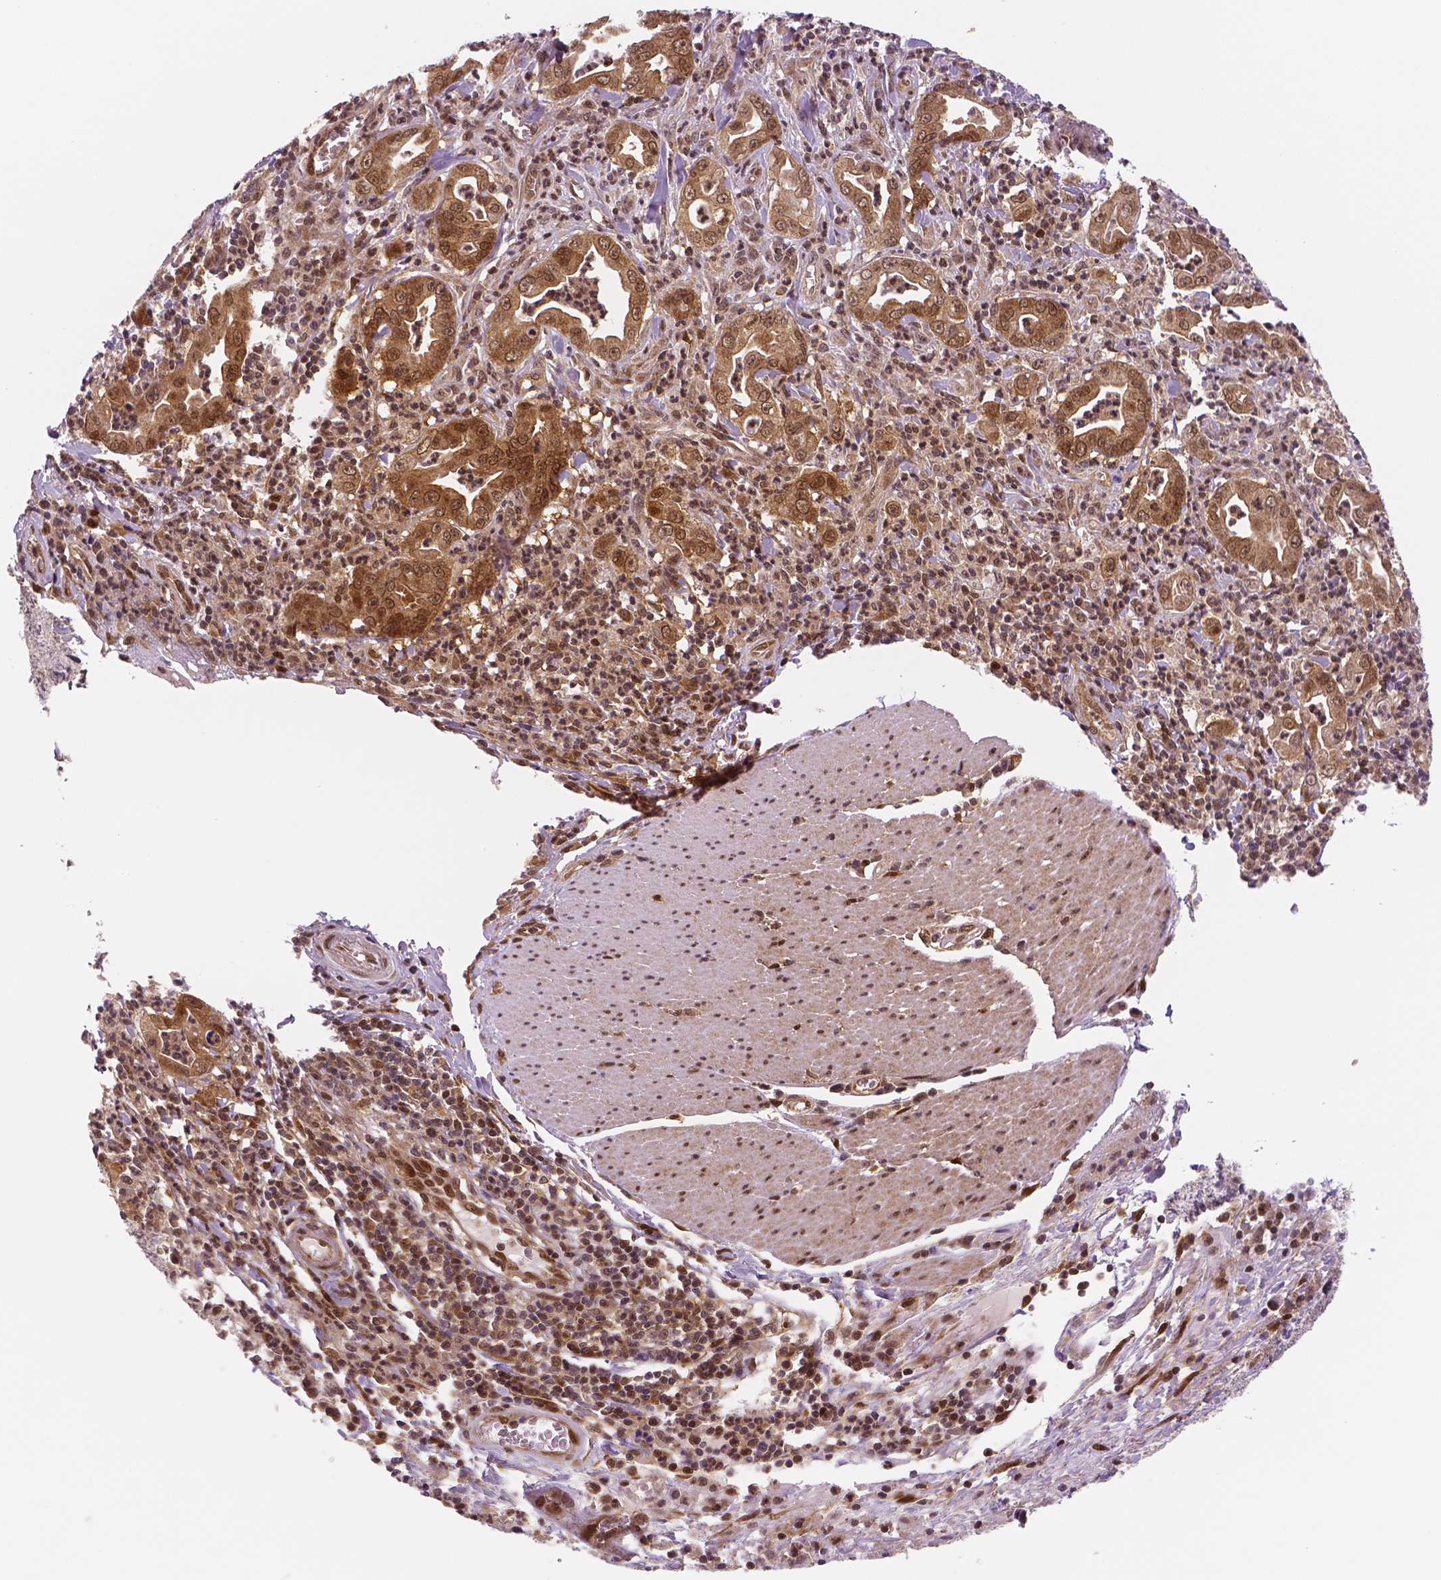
{"staining": {"intensity": "moderate", "quantity": ">75%", "location": "cytoplasmic/membranous,nuclear"}, "tissue": "stomach cancer", "cell_type": "Tumor cells", "image_type": "cancer", "snomed": [{"axis": "morphology", "description": "Adenocarcinoma, NOS"}, {"axis": "topography", "description": "Stomach, upper"}], "caption": "Protein staining exhibits moderate cytoplasmic/membranous and nuclear expression in about >75% of tumor cells in stomach cancer (adenocarcinoma). The protein of interest is stained brown, and the nuclei are stained in blue (DAB (3,3'-diaminobenzidine) IHC with brightfield microscopy, high magnification).", "gene": "STAT3", "patient": {"sex": "female", "age": 79}}